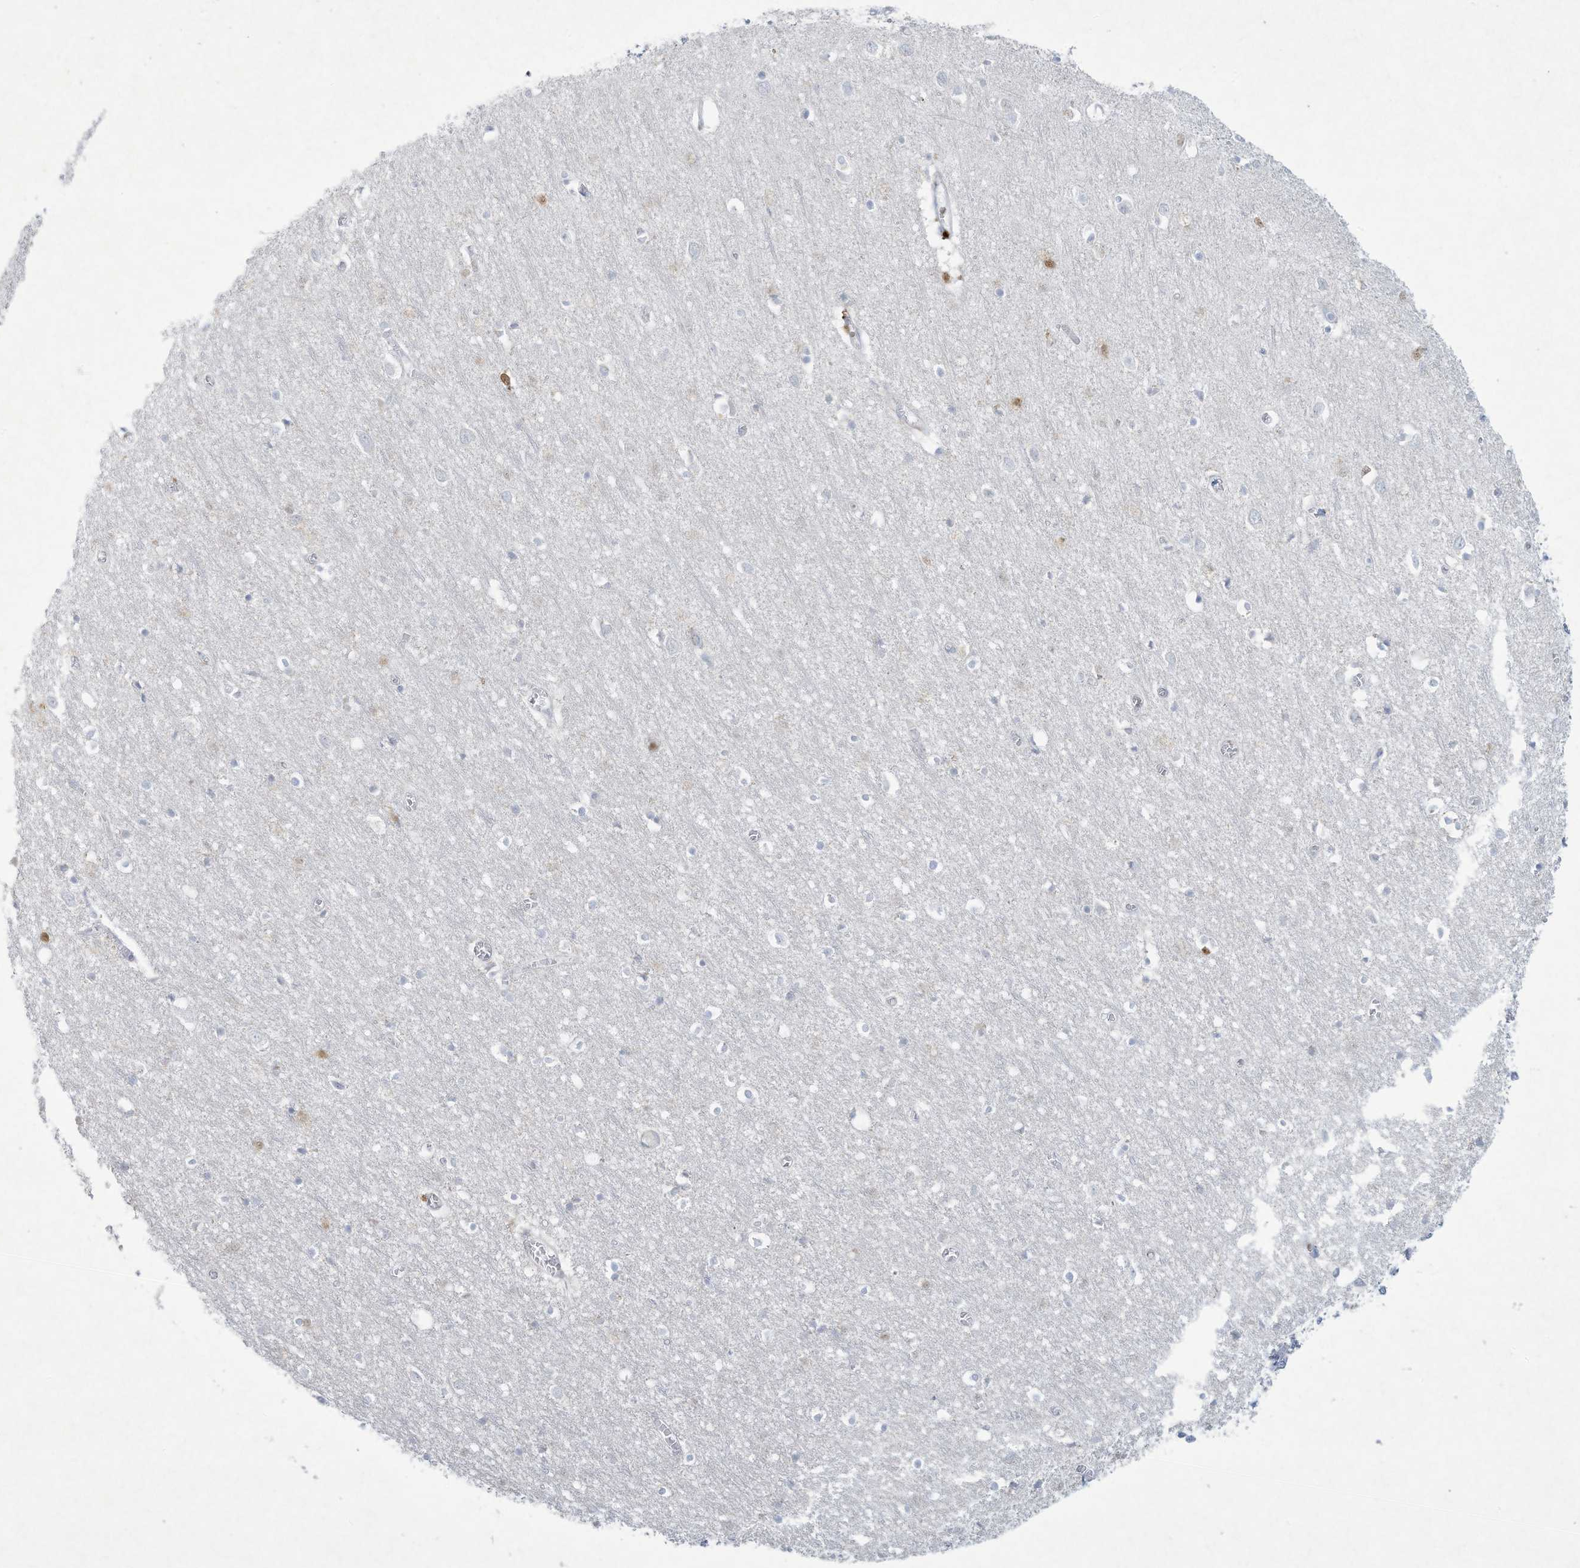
{"staining": {"intensity": "negative", "quantity": "none", "location": "none"}, "tissue": "cerebral cortex", "cell_type": "Endothelial cells", "image_type": "normal", "snomed": [{"axis": "morphology", "description": "Normal tissue, NOS"}, {"axis": "topography", "description": "Cerebral cortex"}], "caption": "A high-resolution micrograph shows immunohistochemistry staining of normal cerebral cortex, which shows no significant staining in endothelial cells.", "gene": "PAX6", "patient": {"sex": "female", "age": 64}}